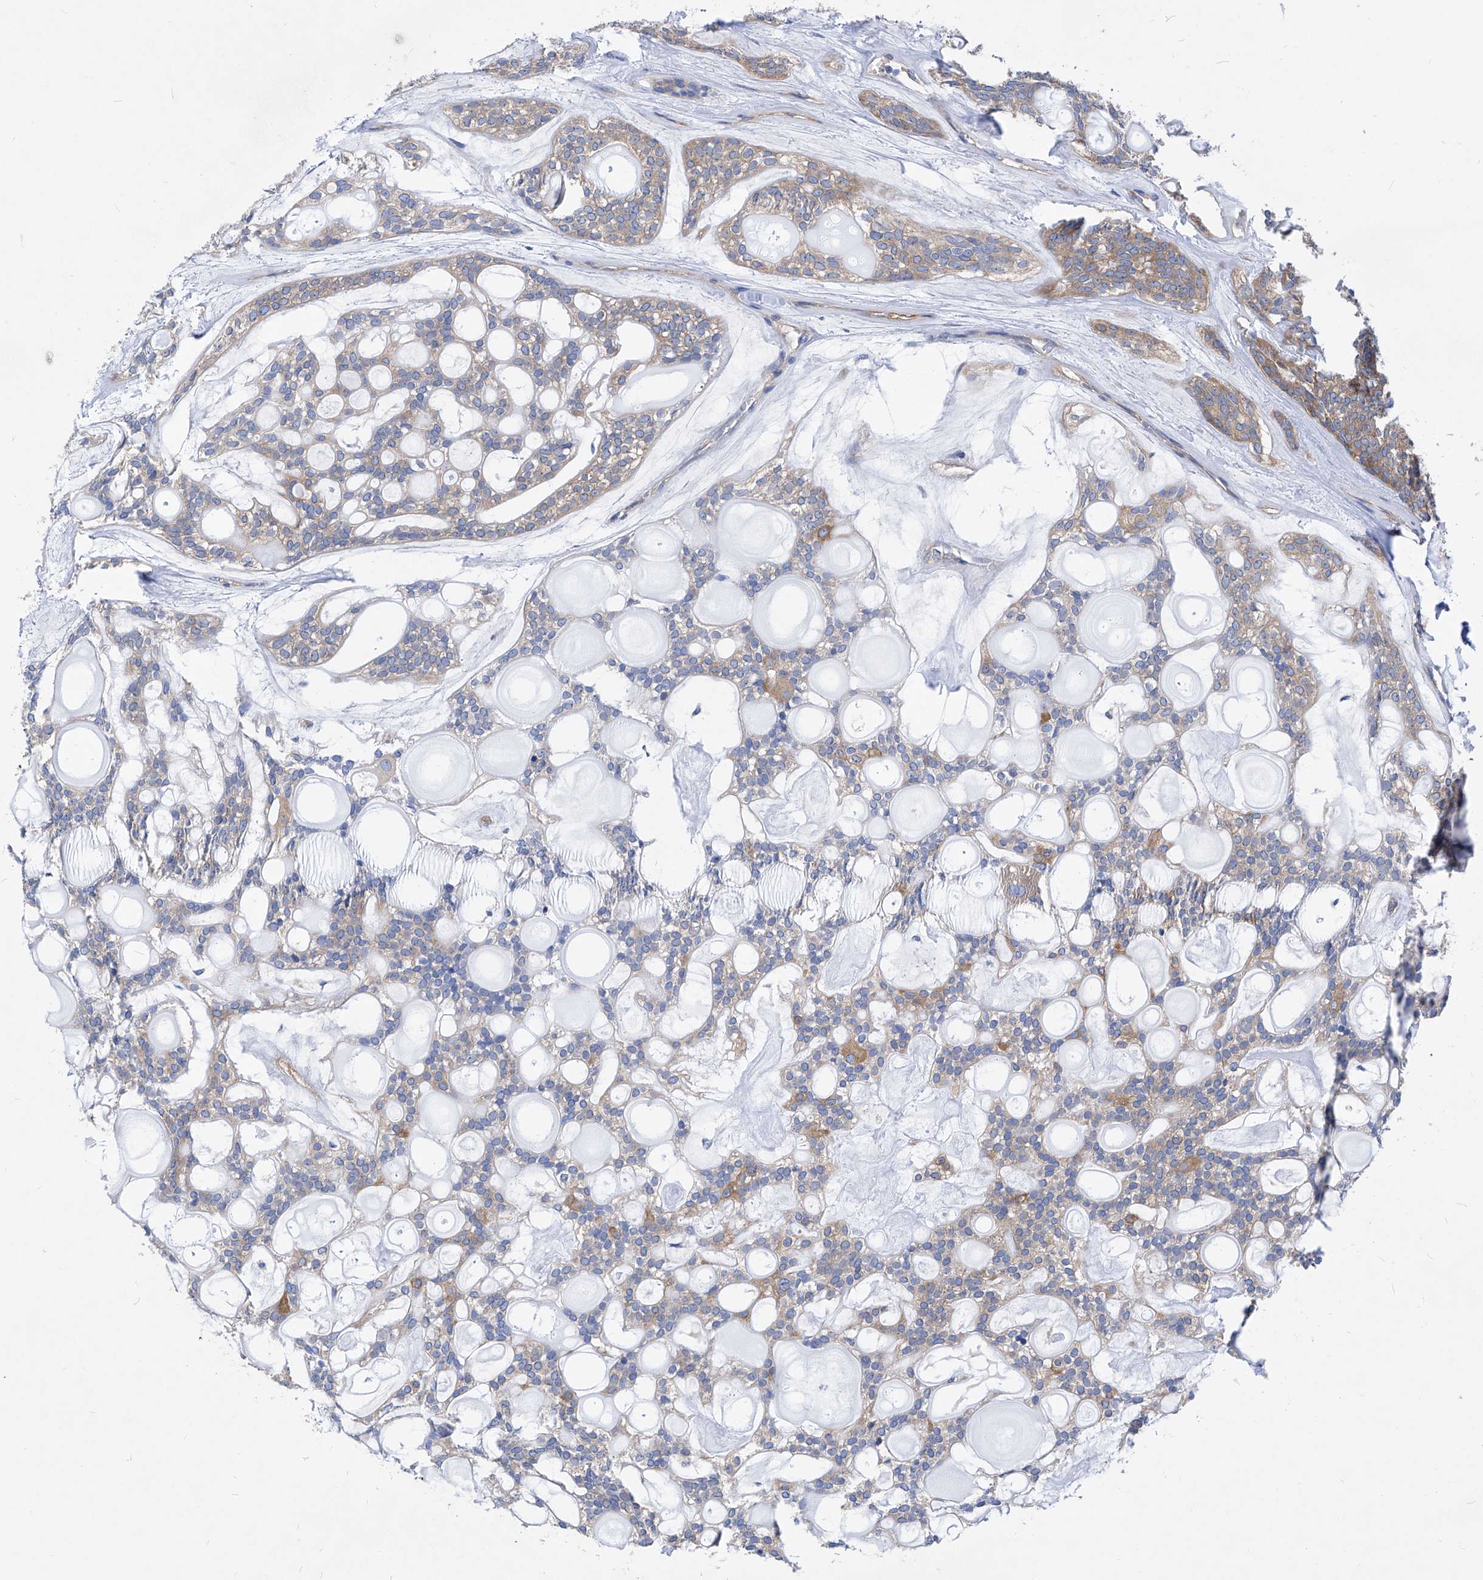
{"staining": {"intensity": "moderate", "quantity": "25%-75%", "location": "cytoplasmic/membranous"}, "tissue": "head and neck cancer", "cell_type": "Tumor cells", "image_type": "cancer", "snomed": [{"axis": "morphology", "description": "Adenocarcinoma, NOS"}, {"axis": "topography", "description": "Head-Neck"}], "caption": "IHC of human head and neck cancer (adenocarcinoma) reveals medium levels of moderate cytoplasmic/membranous expression in approximately 25%-75% of tumor cells.", "gene": "XPNPEP1", "patient": {"sex": "male", "age": 66}}